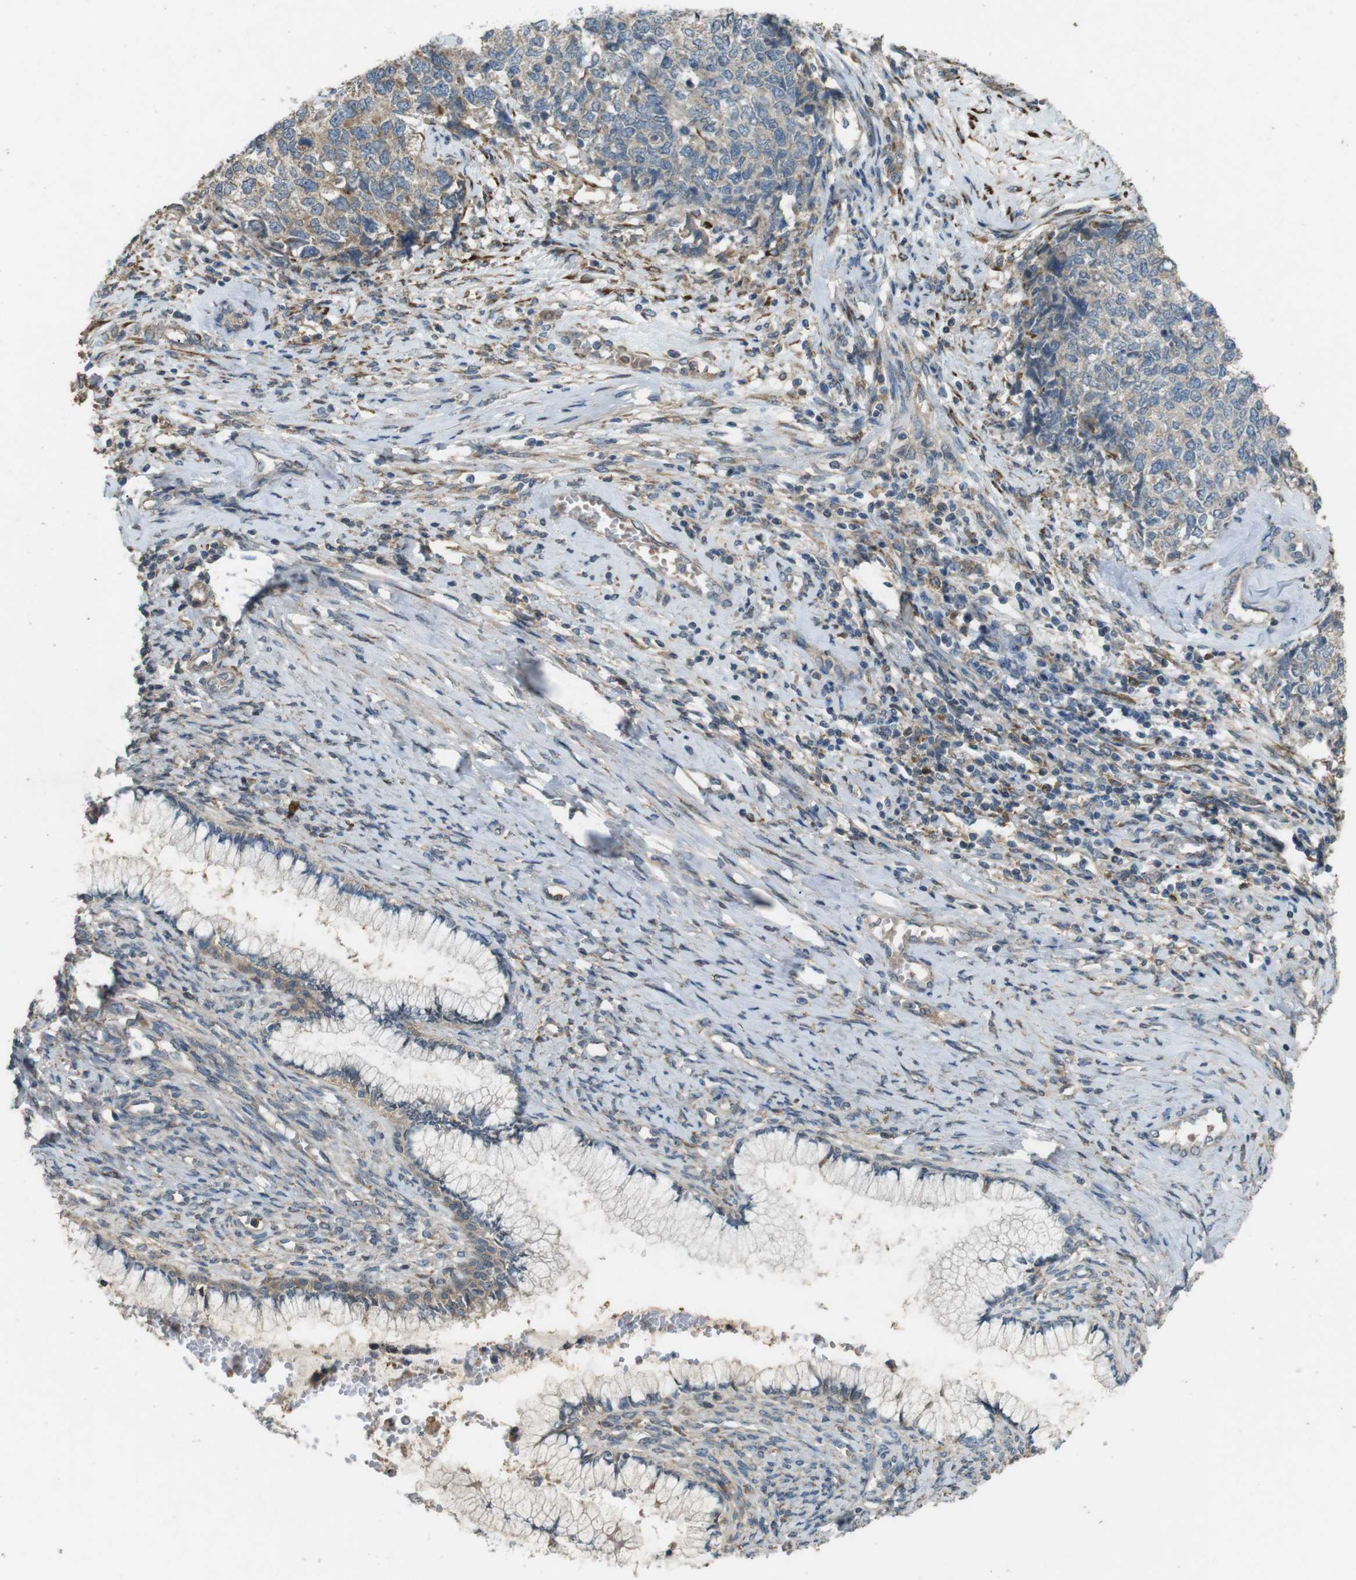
{"staining": {"intensity": "weak", "quantity": "<25%", "location": "cytoplasmic/membranous"}, "tissue": "cervical cancer", "cell_type": "Tumor cells", "image_type": "cancer", "snomed": [{"axis": "morphology", "description": "Squamous cell carcinoma, NOS"}, {"axis": "topography", "description": "Cervix"}], "caption": "Protein analysis of cervical cancer (squamous cell carcinoma) reveals no significant staining in tumor cells.", "gene": "ARHGAP24", "patient": {"sex": "female", "age": 63}}